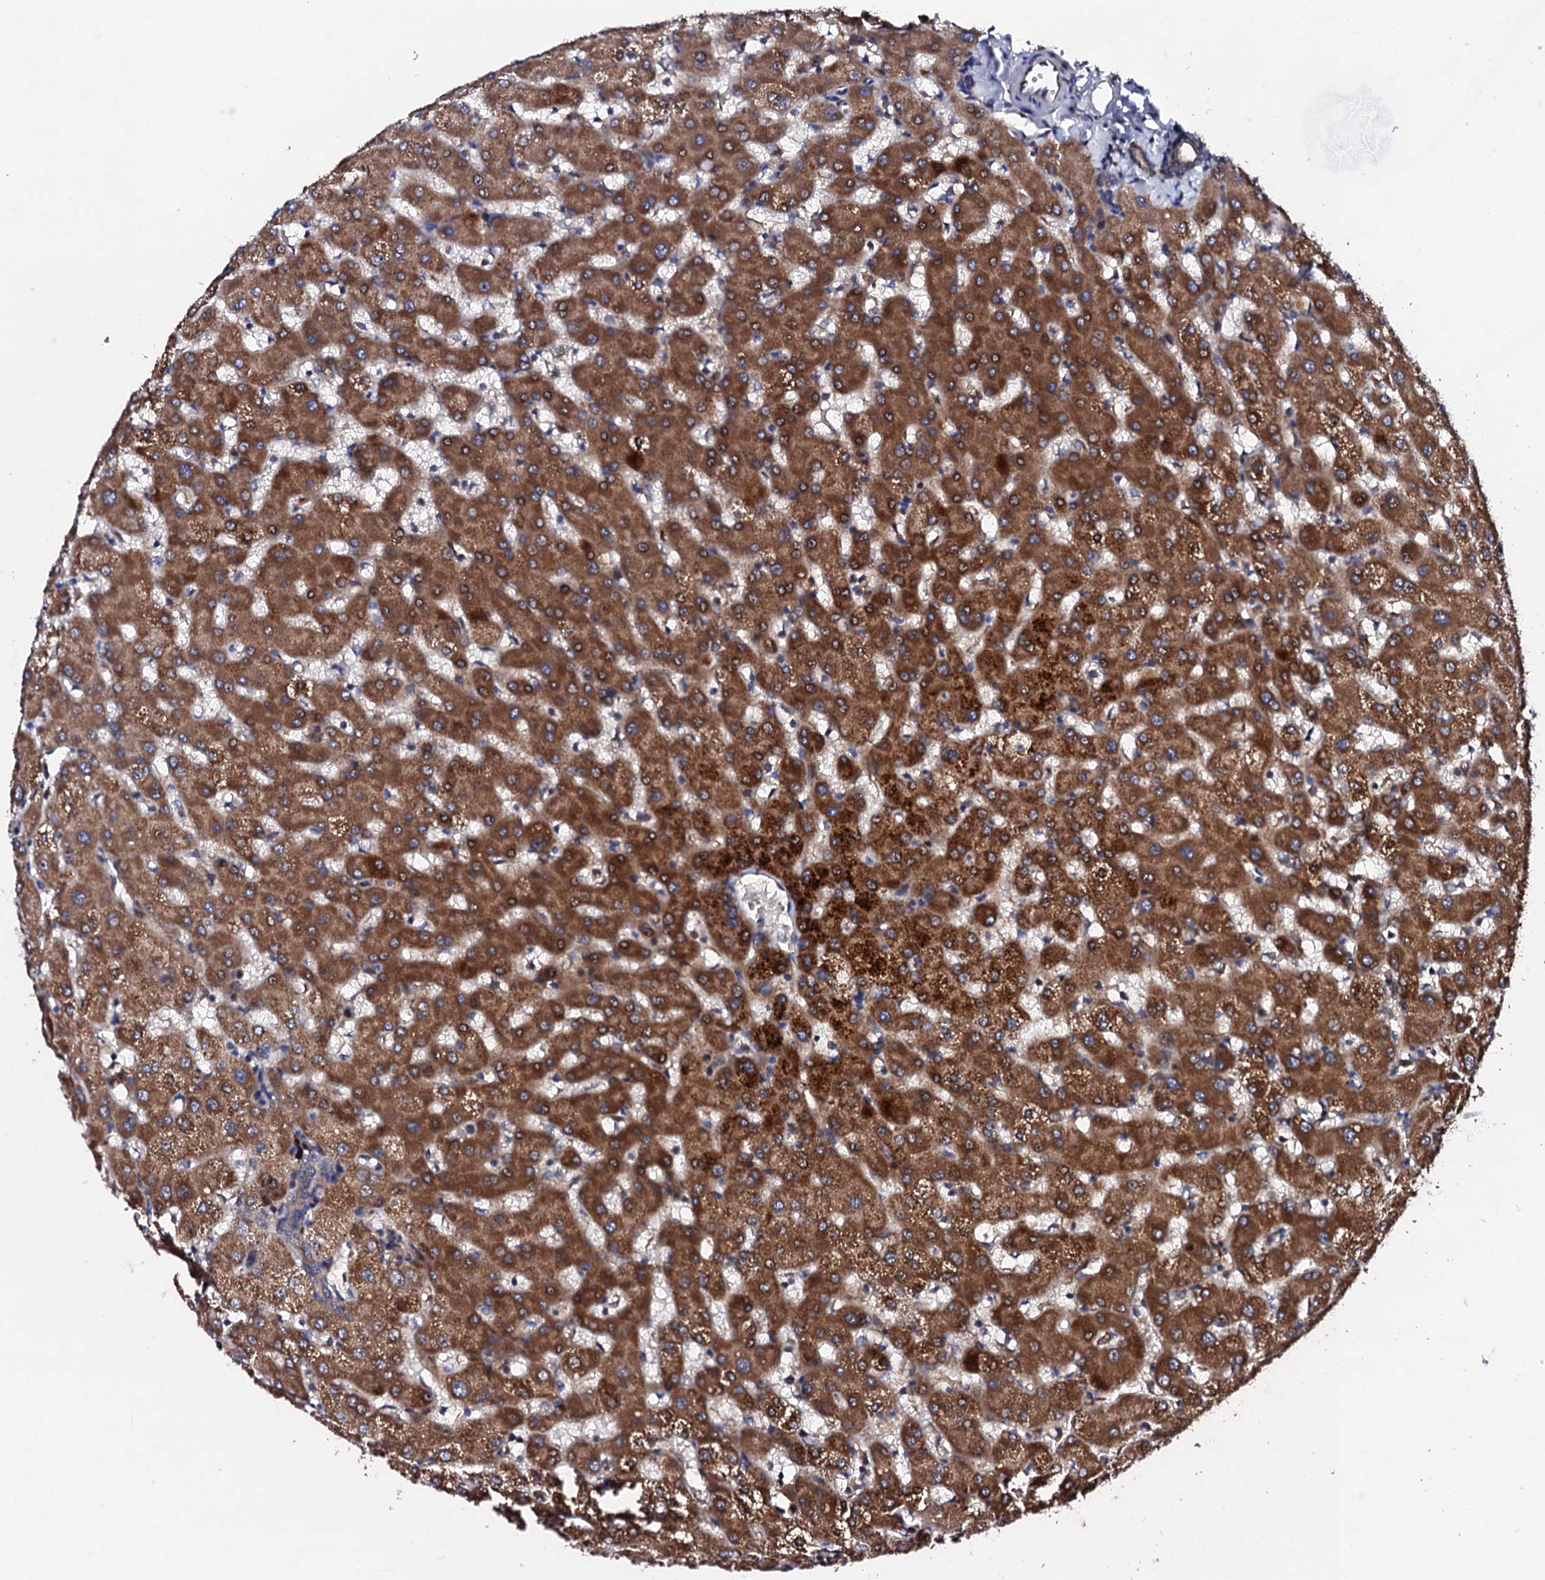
{"staining": {"intensity": "weak", "quantity": ">75%", "location": "cytoplasmic/membranous"}, "tissue": "liver", "cell_type": "Cholangiocytes", "image_type": "normal", "snomed": [{"axis": "morphology", "description": "Normal tissue, NOS"}, {"axis": "topography", "description": "Liver"}], "caption": "This histopathology image demonstrates IHC staining of unremarkable human liver, with low weak cytoplasmic/membranous staining in approximately >75% of cholangiocytes.", "gene": "LIPT2", "patient": {"sex": "female", "age": 63}}